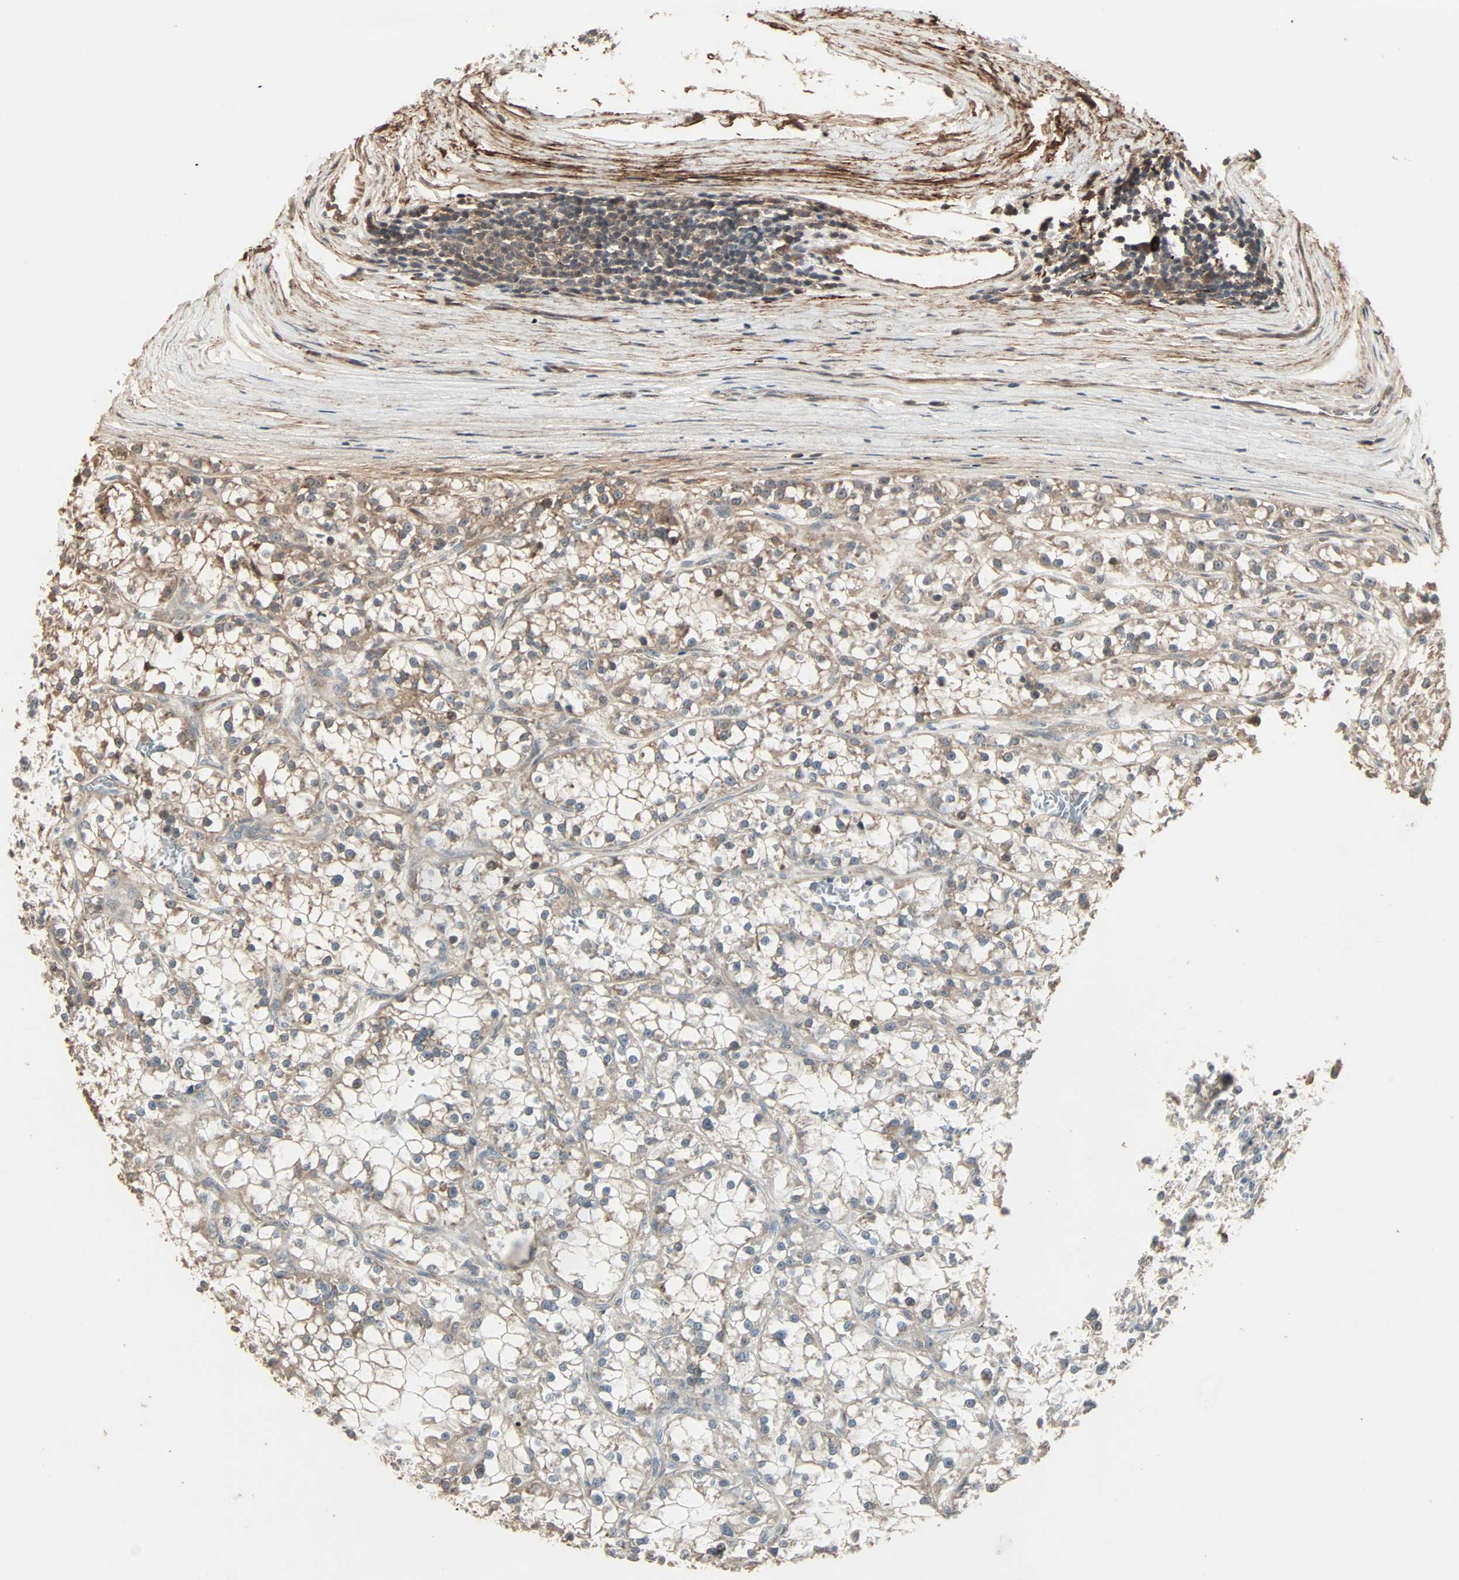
{"staining": {"intensity": "weak", "quantity": "25%-75%", "location": "cytoplasmic/membranous"}, "tissue": "renal cancer", "cell_type": "Tumor cells", "image_type": "cancer", "snomed": [{"axis": "morphology", "description": "Adenocarcinoma, NOS"}, {"axis": "topography", "description": "Kidney"}], "caption": "Immunohistochemical staining of human renal cancer (adenocarcinoma) displays weak cytoplasmic/membranous protein expression in about 25%-75% of tumor cells. Ihc stains the protein in brown and the nuclei are stained blue.", "gene": "CALCRL", "patient": {"sex": "female", "age": 52}}